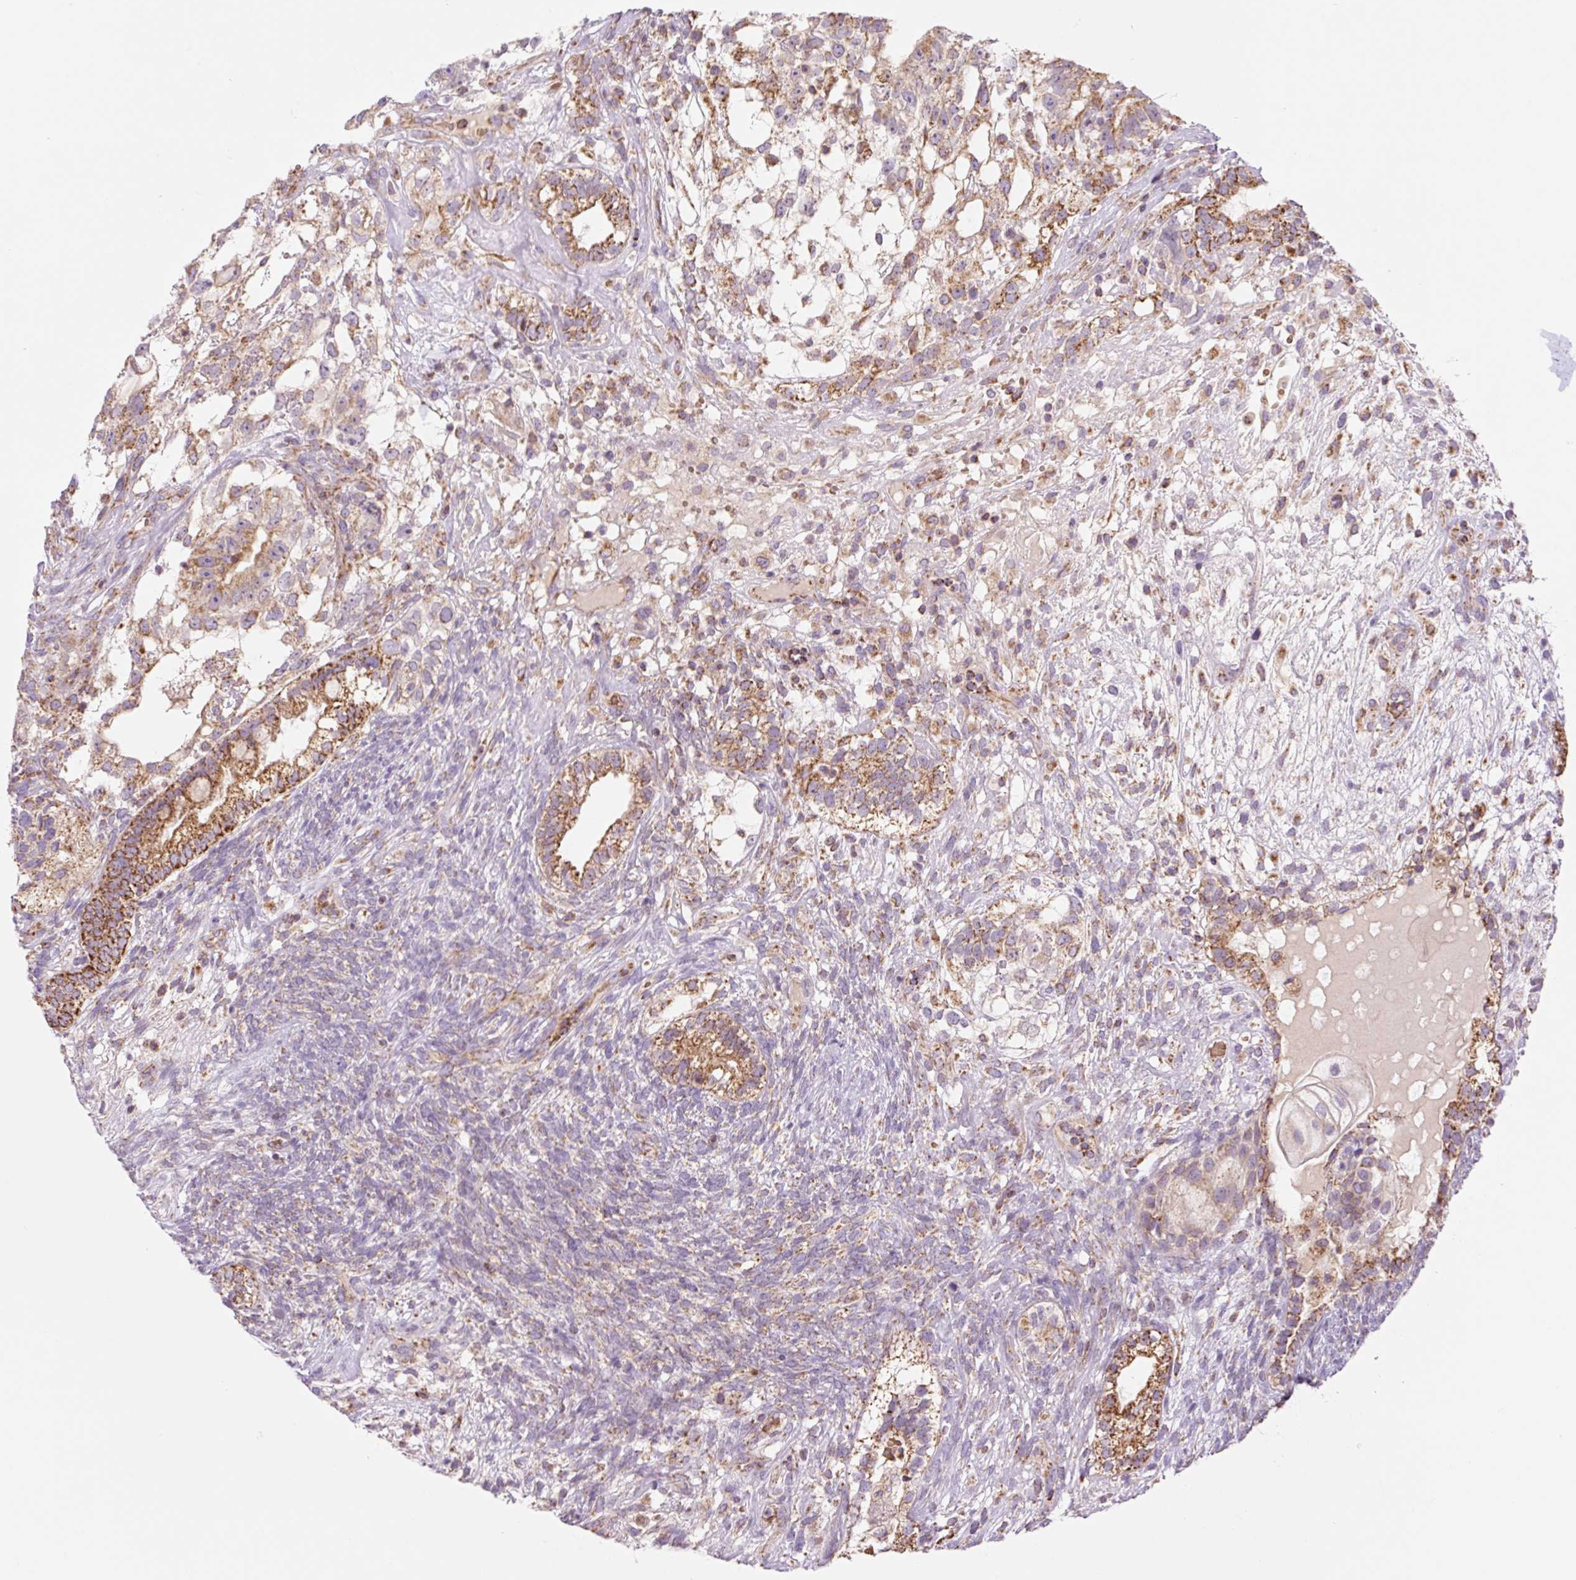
{"staining": {"intensity": "strong", "quantity": ">75%", "location": "cytoplasmic/membranous"}, "tissue": "testis cancer", "cell_type": "Tumor cells", "image_type": "cancer", "snomed": [{"axis": "morphology", "description": "Seminoma, NOS"}, {"axis": "morphology", "description": "Carcinoma, Embryonal, NOS"}, {"axis": "topography", "description": "Testis"}], "caption": "Testis cancer was stained to show a protein in brown. There is high levels of strong cytoplasmic/membranous expression in approximately >75% of tumor cells. (DAB (3,3'-diaminobenzidine) IHC, brown staining for protein, blue staining for nuclei).", "gene": "GOSR2", "patient": {"sex": "male", "age": 41}}